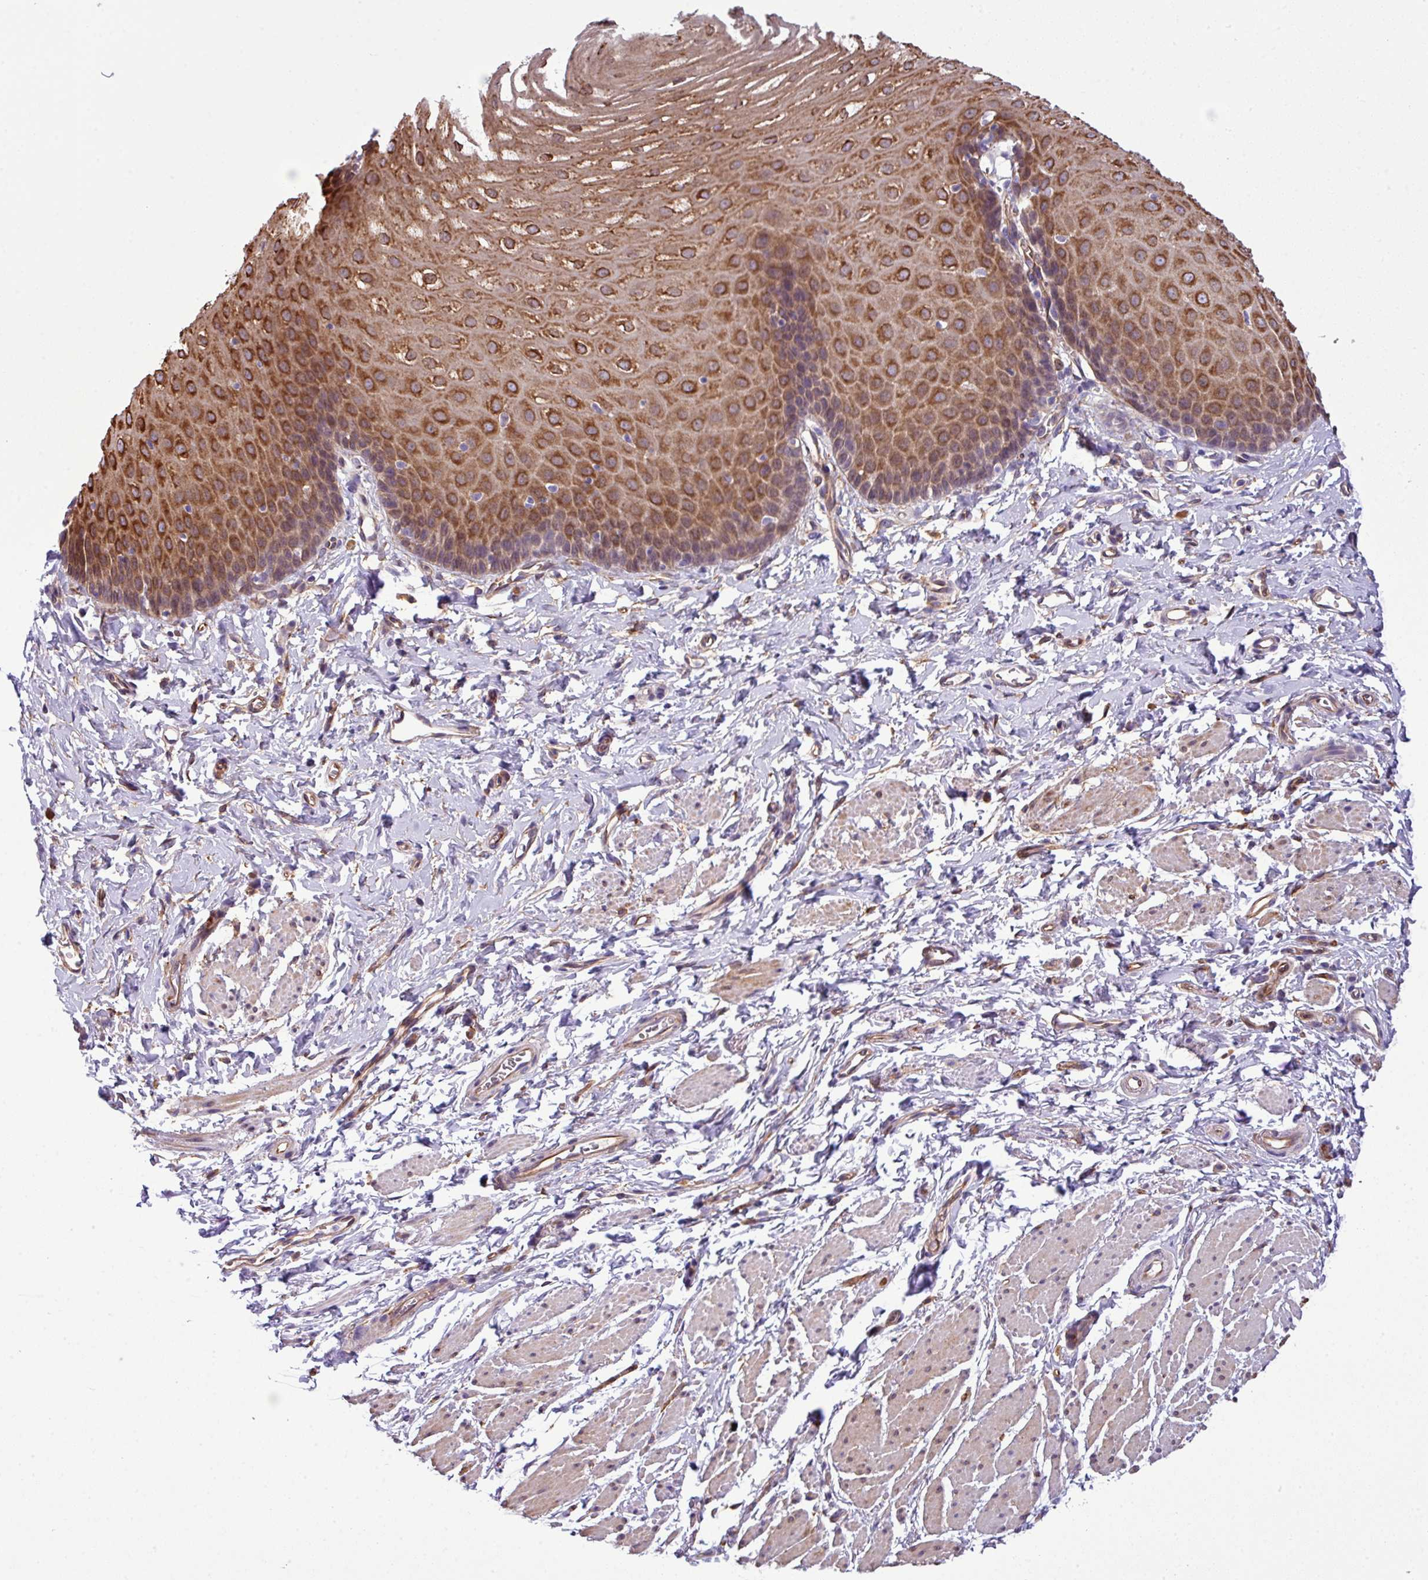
{"staining": {"intensity": "strong", "quantity": "<25%", "location": "cytoplasmic/membranous"}, "tissue": "esophagus", "cell_type": "Squamous epithelial cells", "image_type": "normal", "snomed": [{"axis": "morphology", "description": "Normal tissue, NOS"}, {"axis": "topography", "description": "Esophagus"}], "caption": "Protein staining of normal esophagus reveals strong cytoplasmic/membranous staining in about <25% of squamous epithelial cells.", "gene": "PARD6A", "patient": {"sex": "male", "age": 70}}